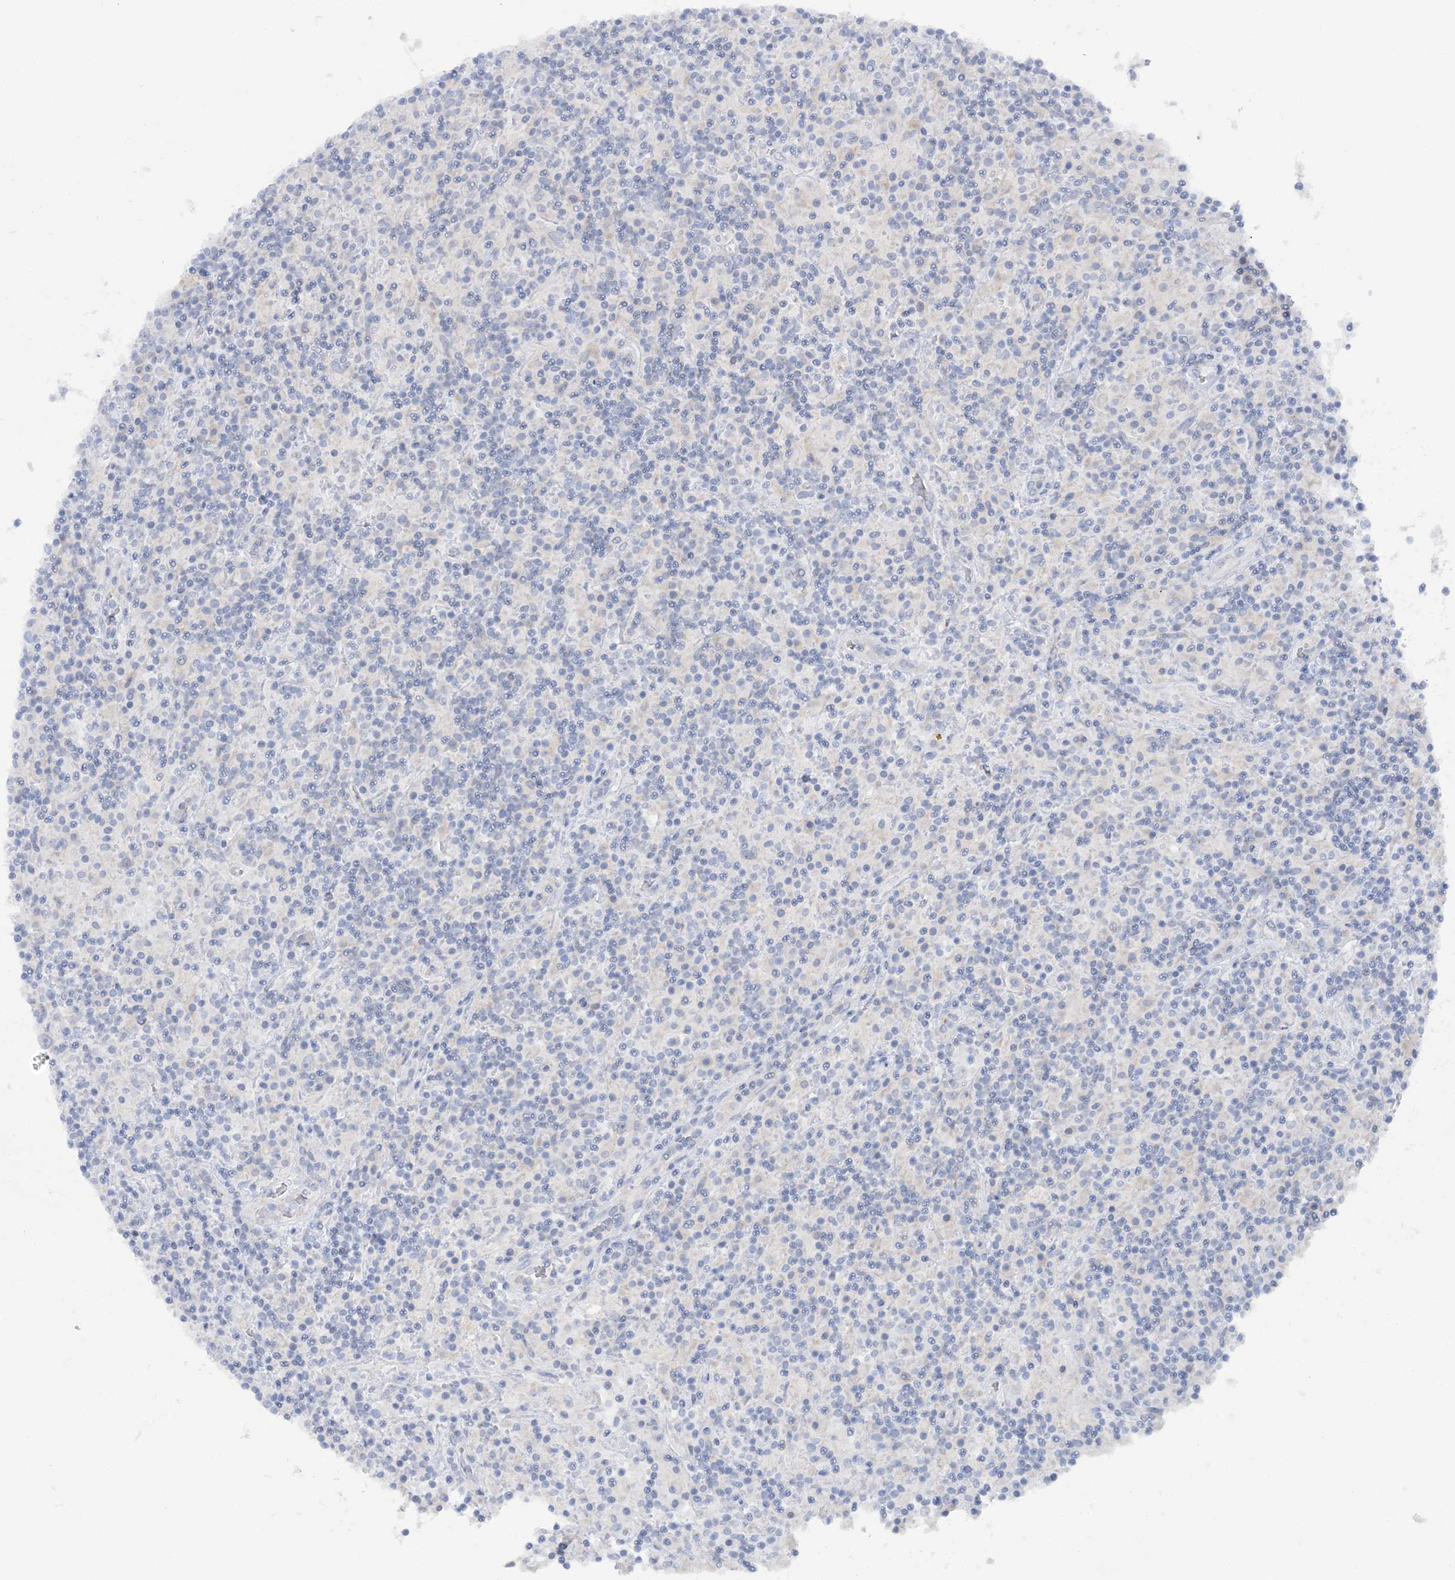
{"staining": {"intensity": "negative", "quantity": "none", "location": "none"}, "tissue": "lymphoma", "cell_type": "Tumor cells", "image_type": "cancer", "snomed": [{"axis": "morphology", "description": "Hodgkin's disease, NOS"}, {"axis": "topography", "description": "Lymph node"}], "caption": "Tumor cells are negative for brown protein staining in lymphoma.", "gene": "MMADHC", "patient": {"sex": "male", "age": 70}}